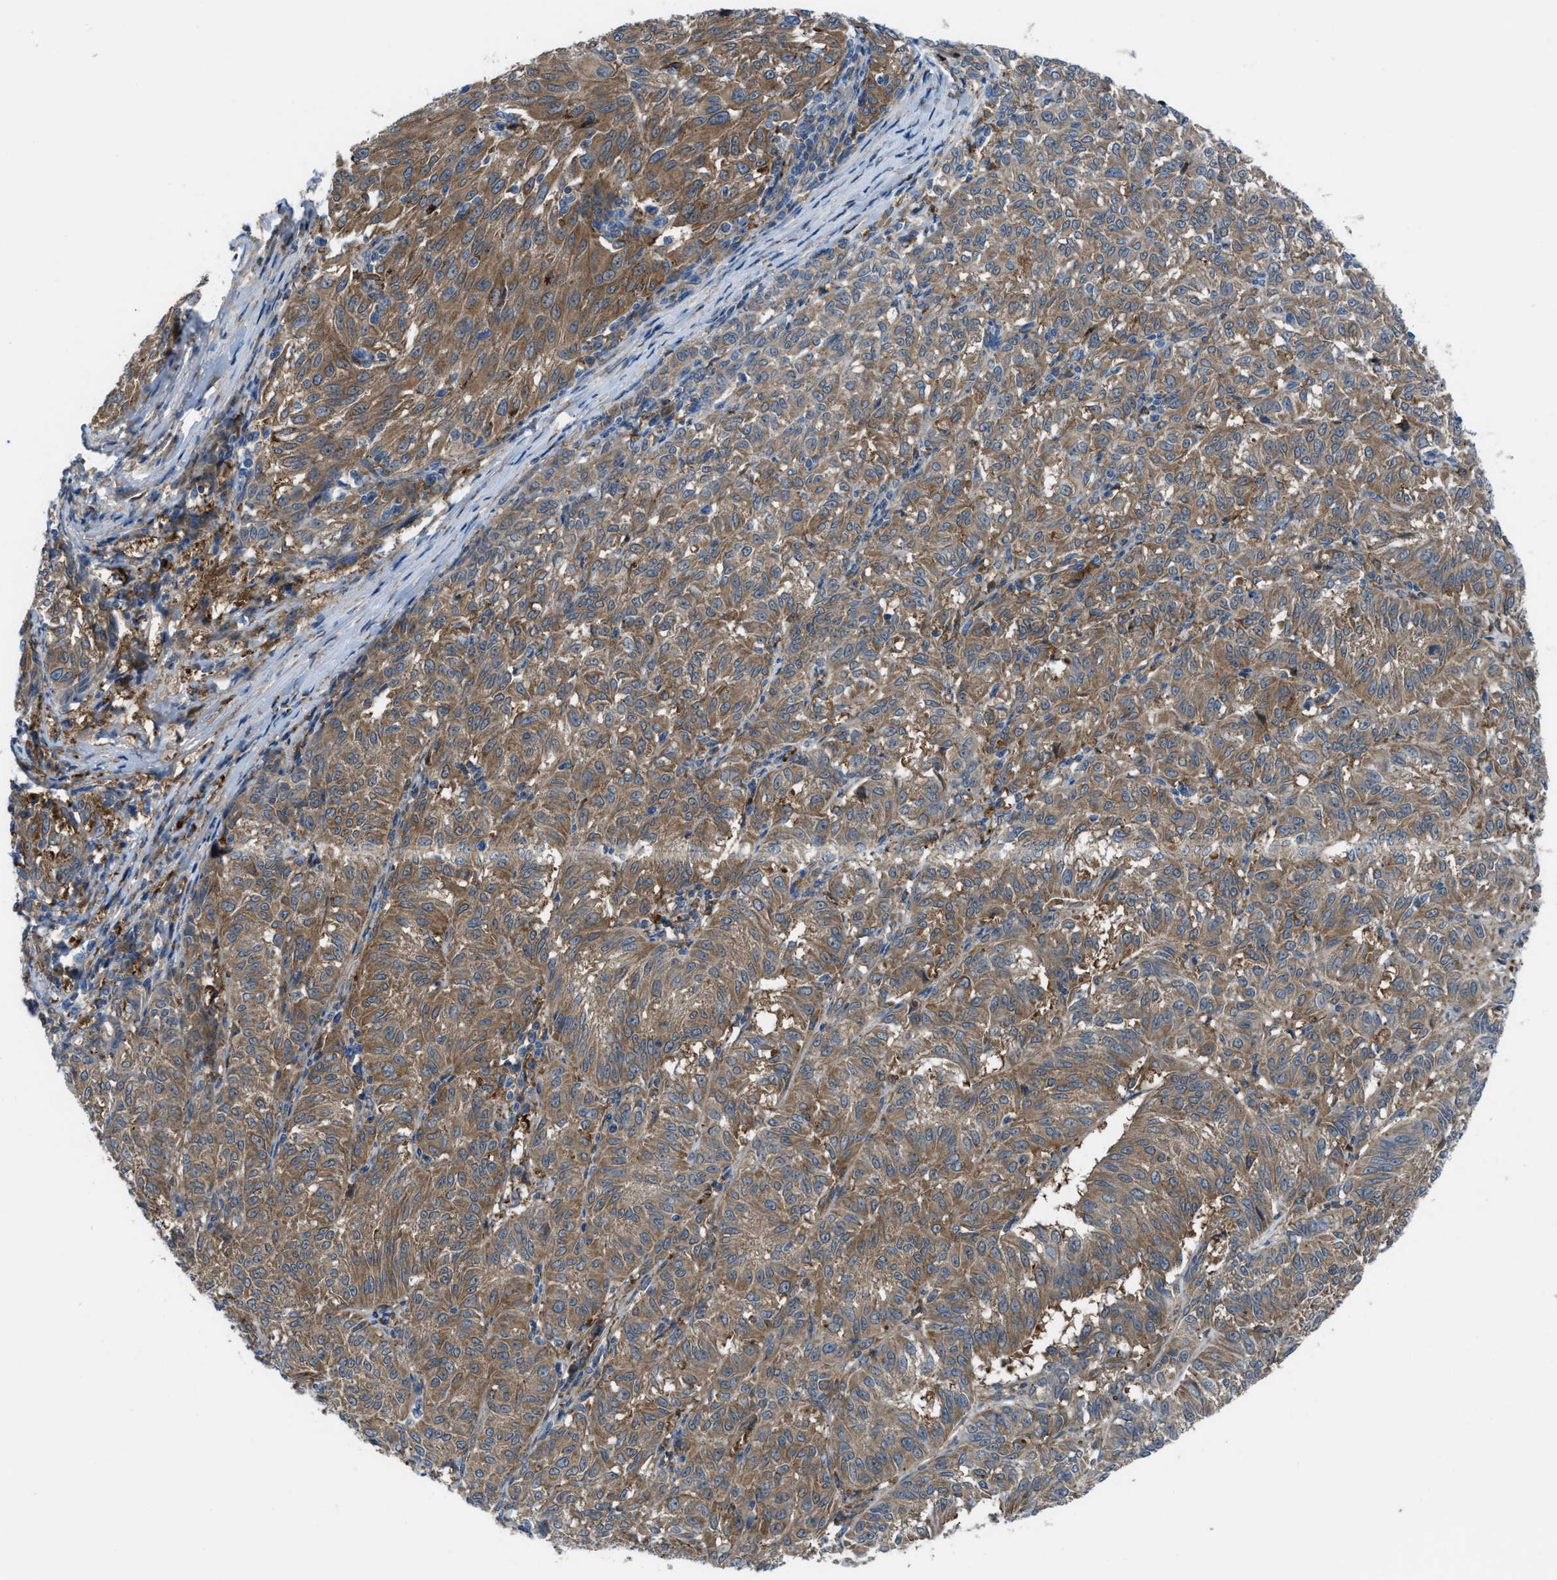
{"staining": {"intensity": "moderate", "quantity": ">75%", "location": "cytoplasmic/membranous"}, "tissue": "melanoma", "cell_type": "Tumor cells", "image_type": "cancer", "snomed": [{"axis": "morphology", "description": "Malignant melanoma, NOS"}, {"axis": "topography", "description": "Skin"}], "caption": "Immunohistochemical staining of human malignant melanoma exhibits medium levels of moderate cytoplasmic/membranous staining in about >75% of tumor cells.", "gene": "BAZ2B", "patient": {"sex": "female", "age": 72}}